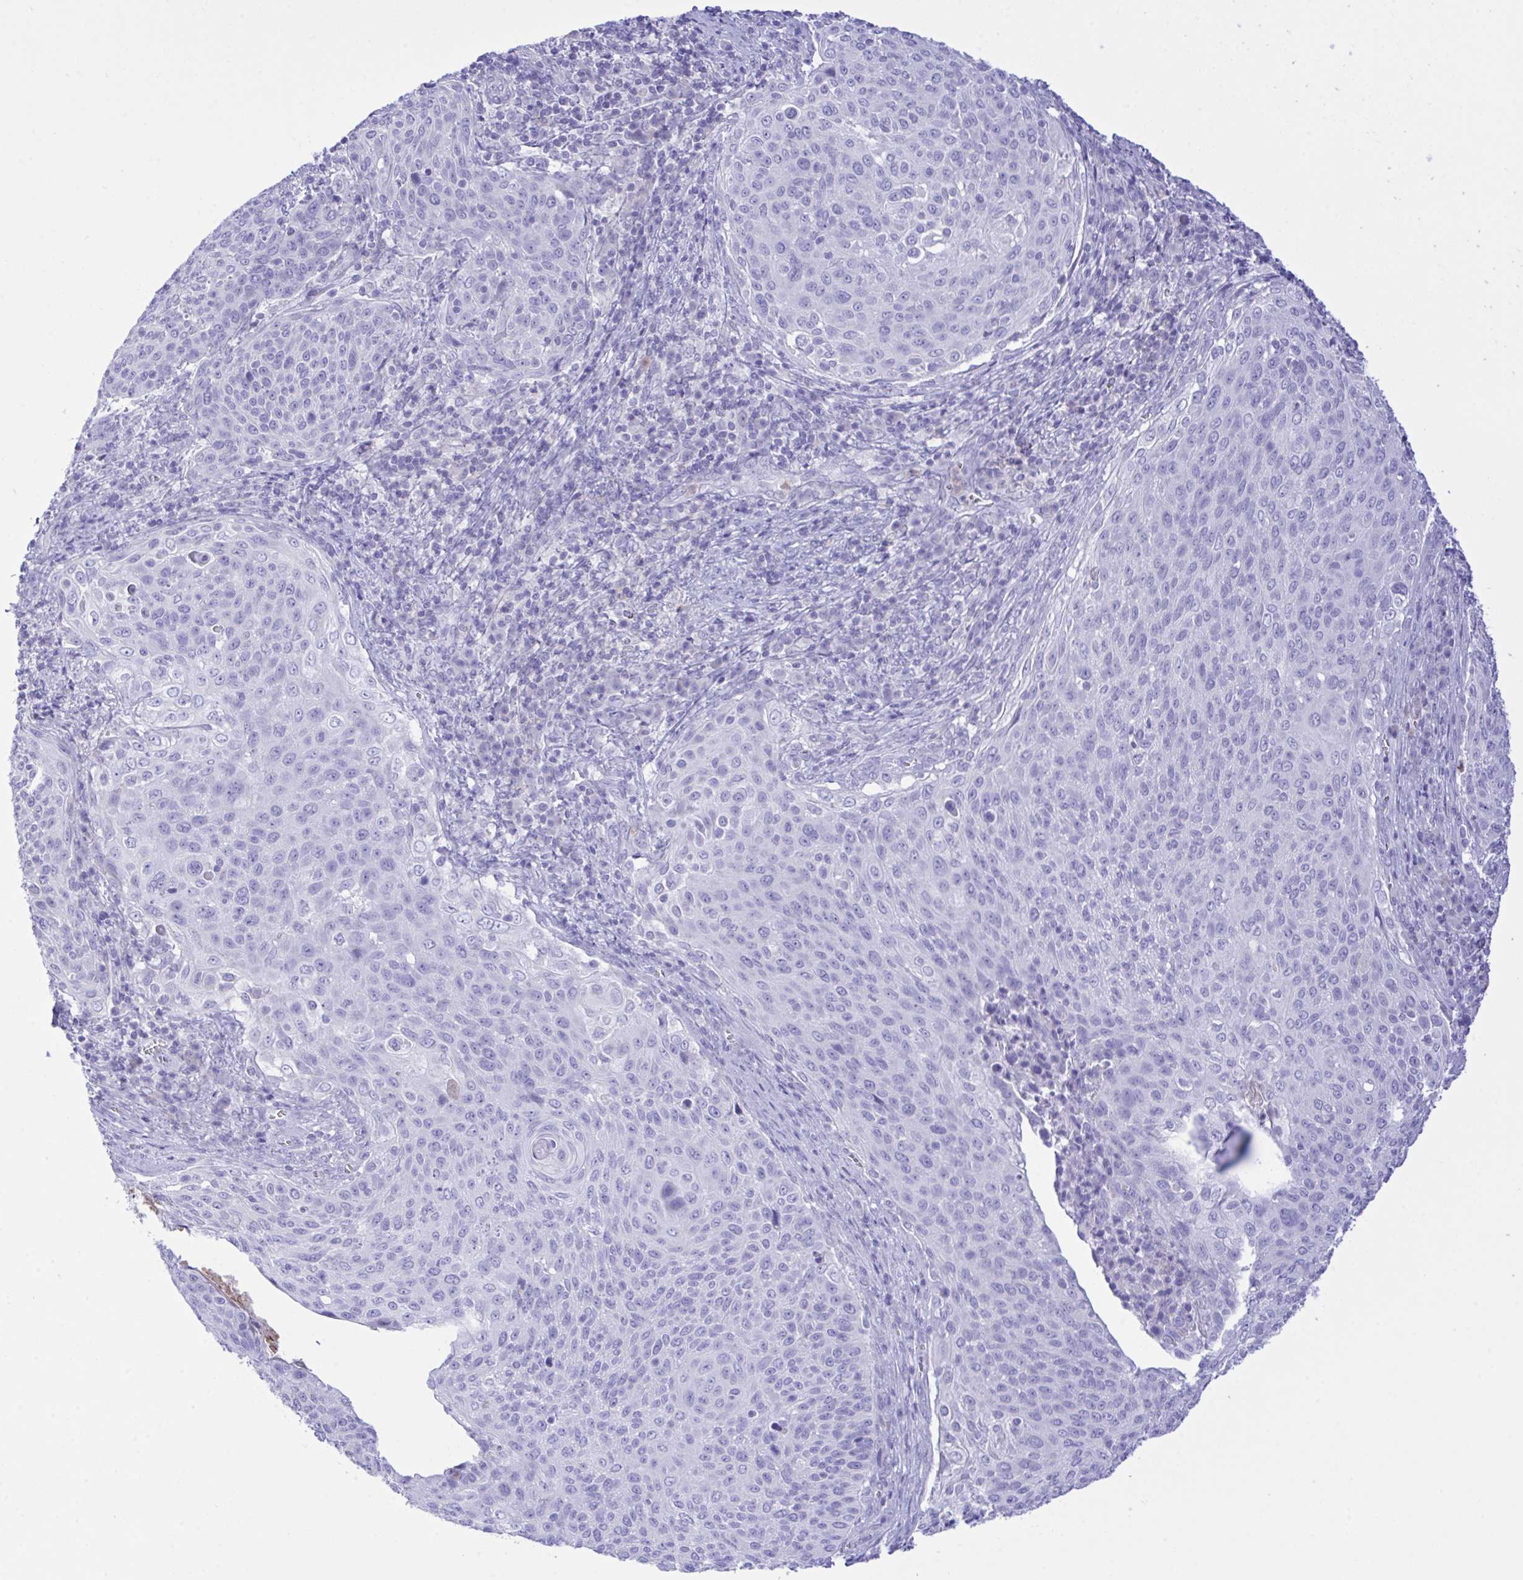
{"staining": {"intensity": "negative", "quantity": "none", "location": "none"}, "tissue": "cervical cancer", "cell_type": "Tumor cells", "image_type": "cancer", "snomed": [{"axis": "morphology", "description": "Squamous cell carcinoma, NOS"}, {"axis": "topography", "description": "Cervix"}], "caption": "Immunohistochemical staining of human cervical squamous cell carcinoma reveals no significant positivity in tumor cells.", "gene": "ZNF221", "patient": {"sex": "female", "age": 31}}